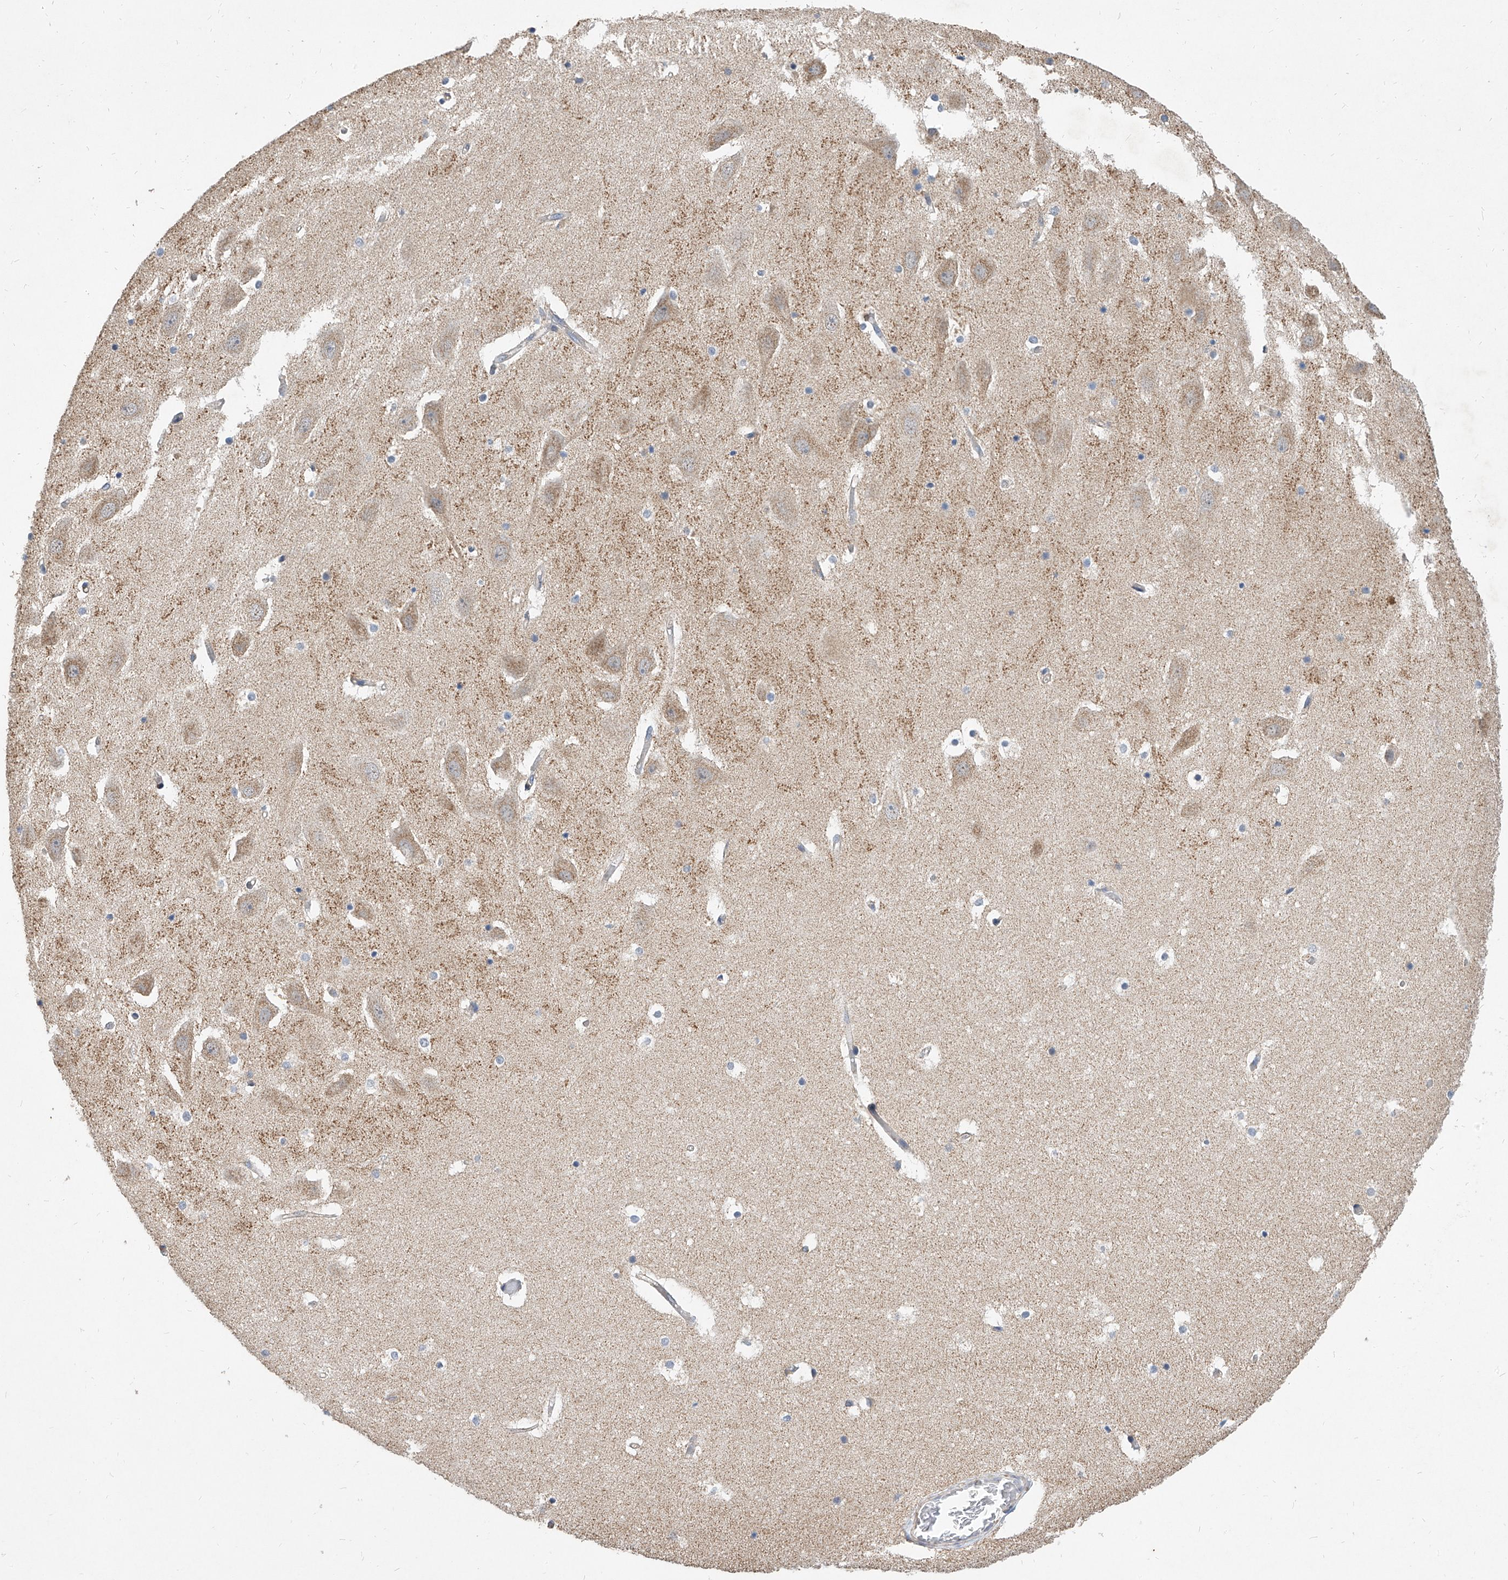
{"staining": {"intensity": "negative", "quantity": "none", "location": "none"}, "tissue": "hippocampus", "cell_type": "Glial cells", "image_type": "normal", "snomed": [{"axis": "morphology", "description": "Normal tissue, NOS"}, {"axis": "topography", "description": "Hippocampus"}], "caption": "A high-resolution histopathology image shows immunohistochemistry (IHC) staining of normal hippocampus, which demonstrates no significant staining in glial cells.", "gene": "MFSD4B", "patient": {"sex": "female", "age": 52}}